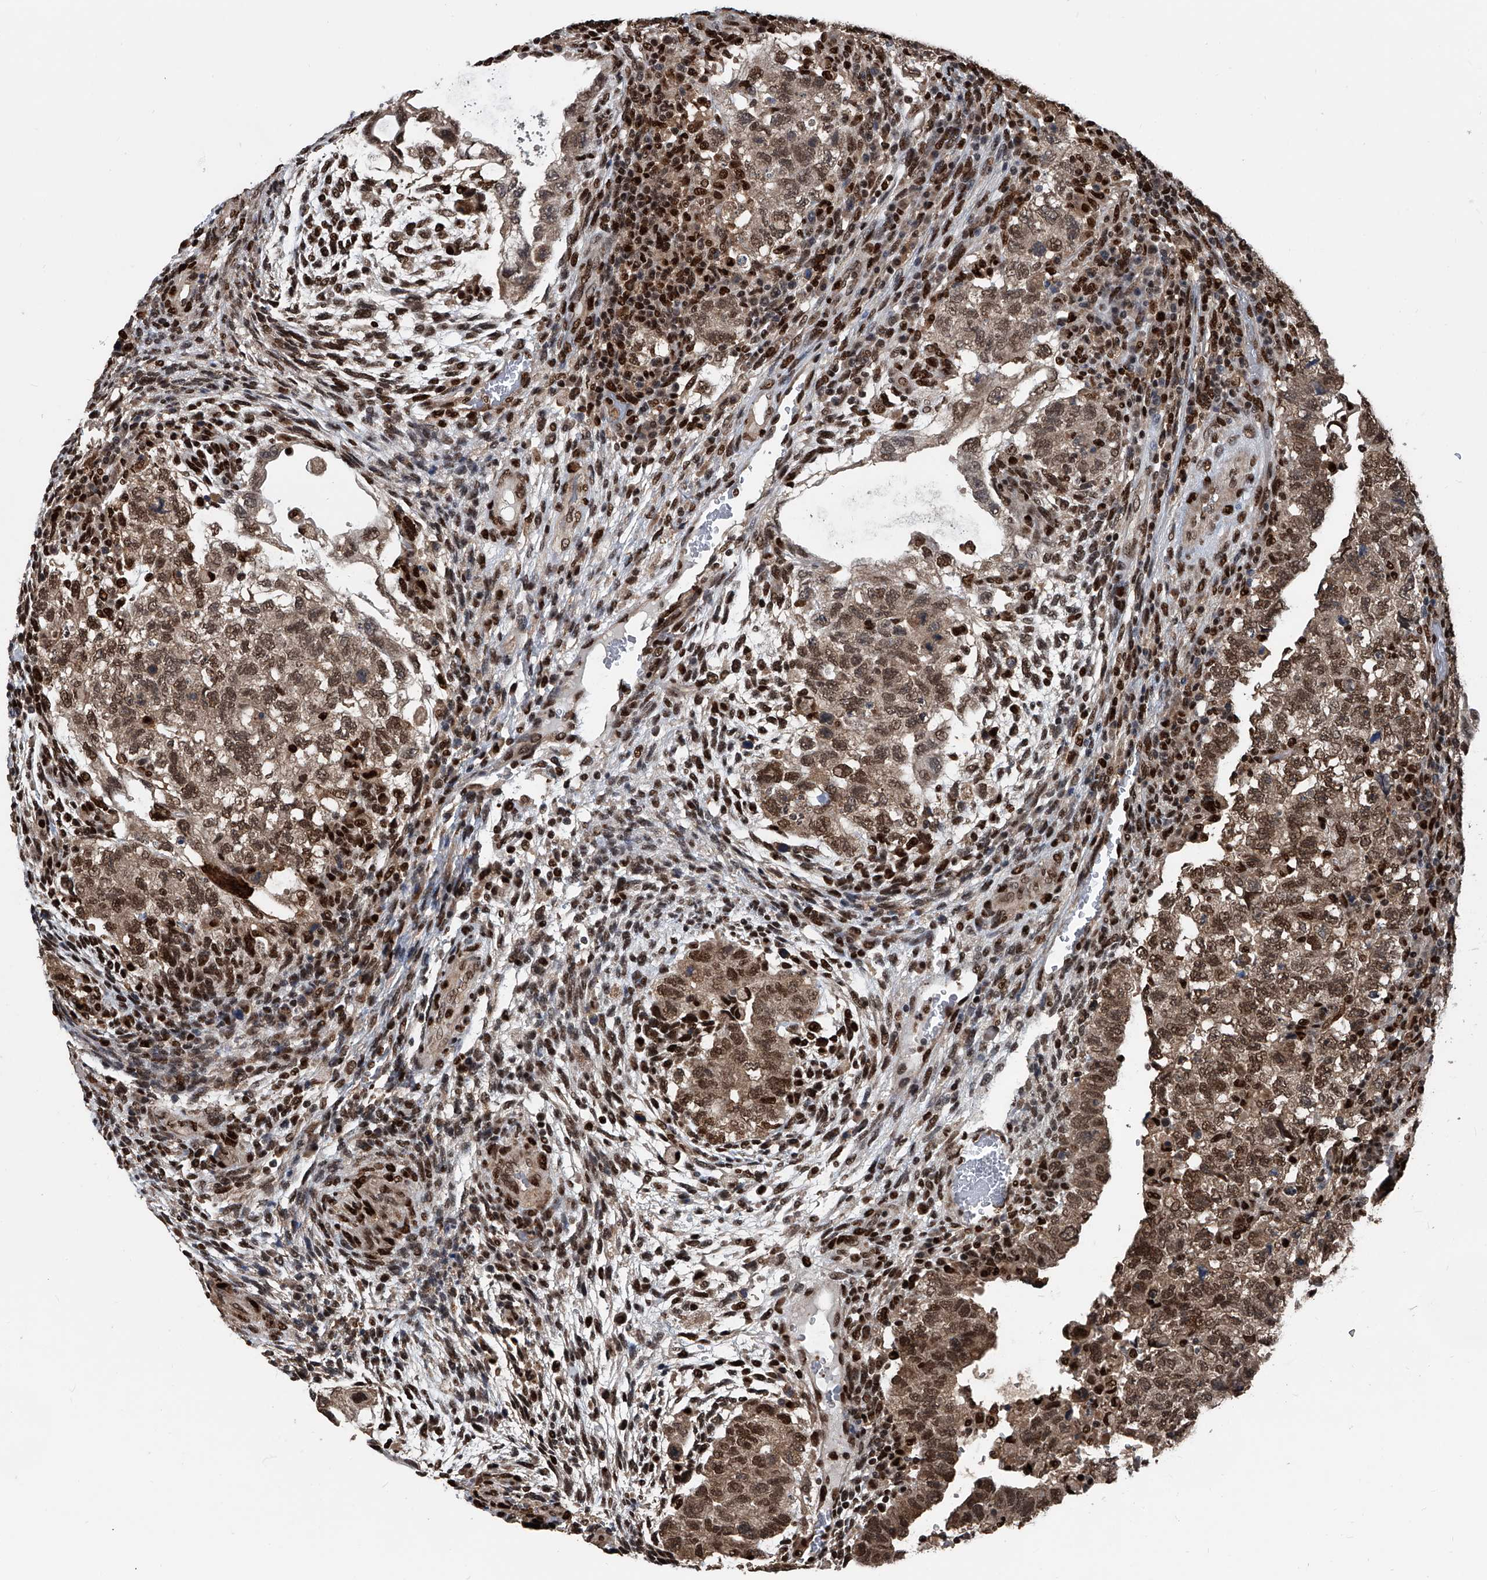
{"staining": {"intensity": "moderate", "quantity": ">75%", "location": "cytoplasmic/membranous,nuclear"}, "tissue": "testis cancer", "cell_type": "Tumor cells", "image_type": "cancer", "snomed": [{"axis": "morphology", "description": "Carcinoma, Embryonal, NOS"}, {"axis": "topography", "description": "Testis"}], "caption": "Immunohistochemical staining of human embryonal carcinoma (testis) exhibits moderate cytoplasmic/membranous and nuclear protein staining in approximately >75% of tumor cells.", "gene": "FKBP5", "patient": {"sex": "male", "age": 36}}